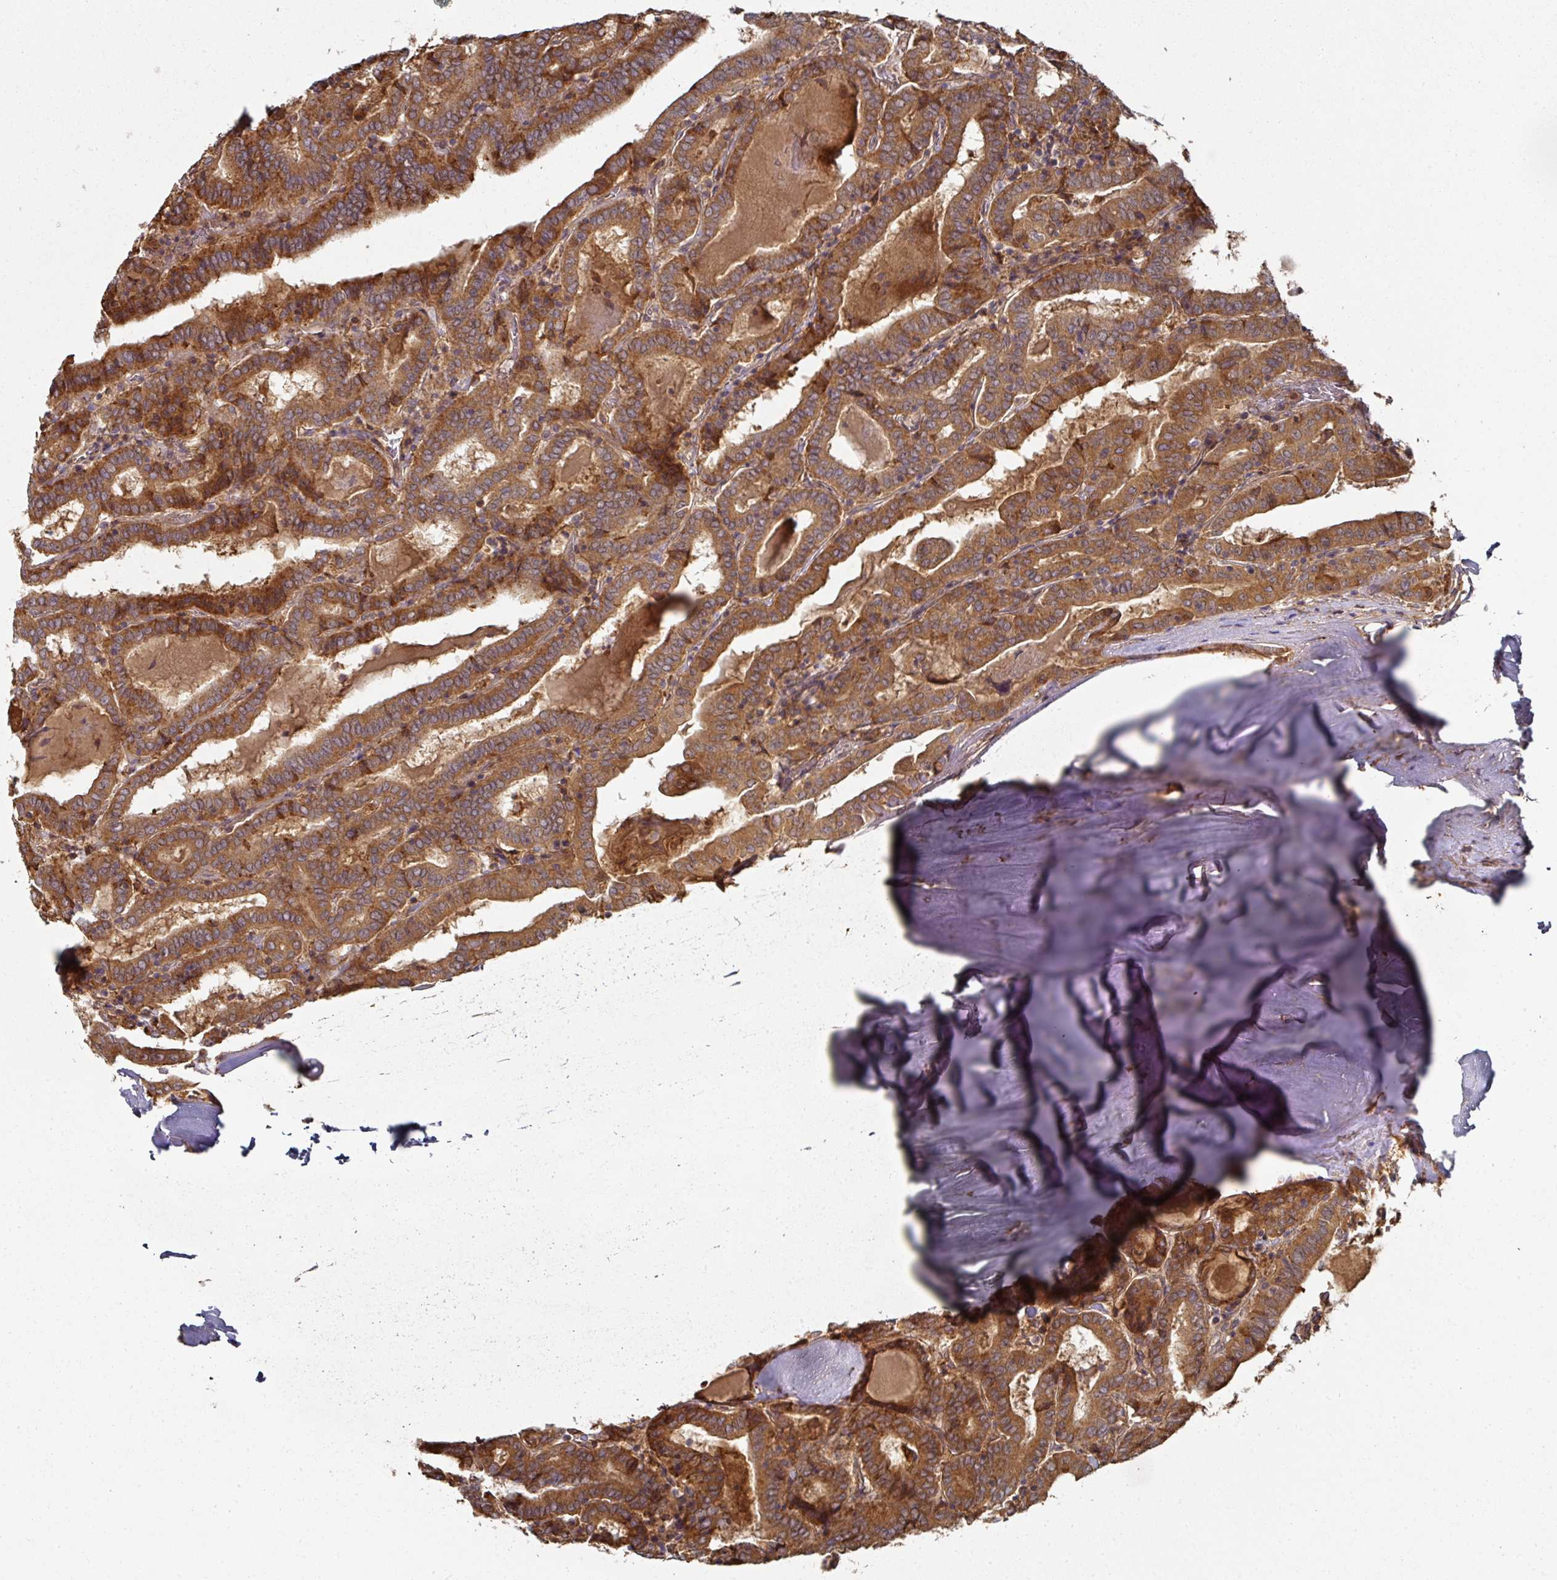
{"staining": {"intensity": "strong", "quantity": ">75%", "location": "cytoplasmic/membranous"}, "tissue": "thyroid cancer", "cell_type": "Tumor cells", "image_type": "cancer", "snomed": [{"axis": "morphology", "description": "Papillary adenocarcinoma, NOS"}, {"axis": "topography", "description": "Thyroid gland"}], "caption": "IHC staining of thyroid cancer, which displays high levels of strong cytoplasmic/membranous expression in about >75% of tumor cells indicating strong cytoplasmic/membranous protein positivity. The staining was performed using DAB (brown) for protein detection and nuclei were counterstained in hematoxylin (blue).", "gene": "CEP95", "patient": {"sex": "female", "age": 72}}